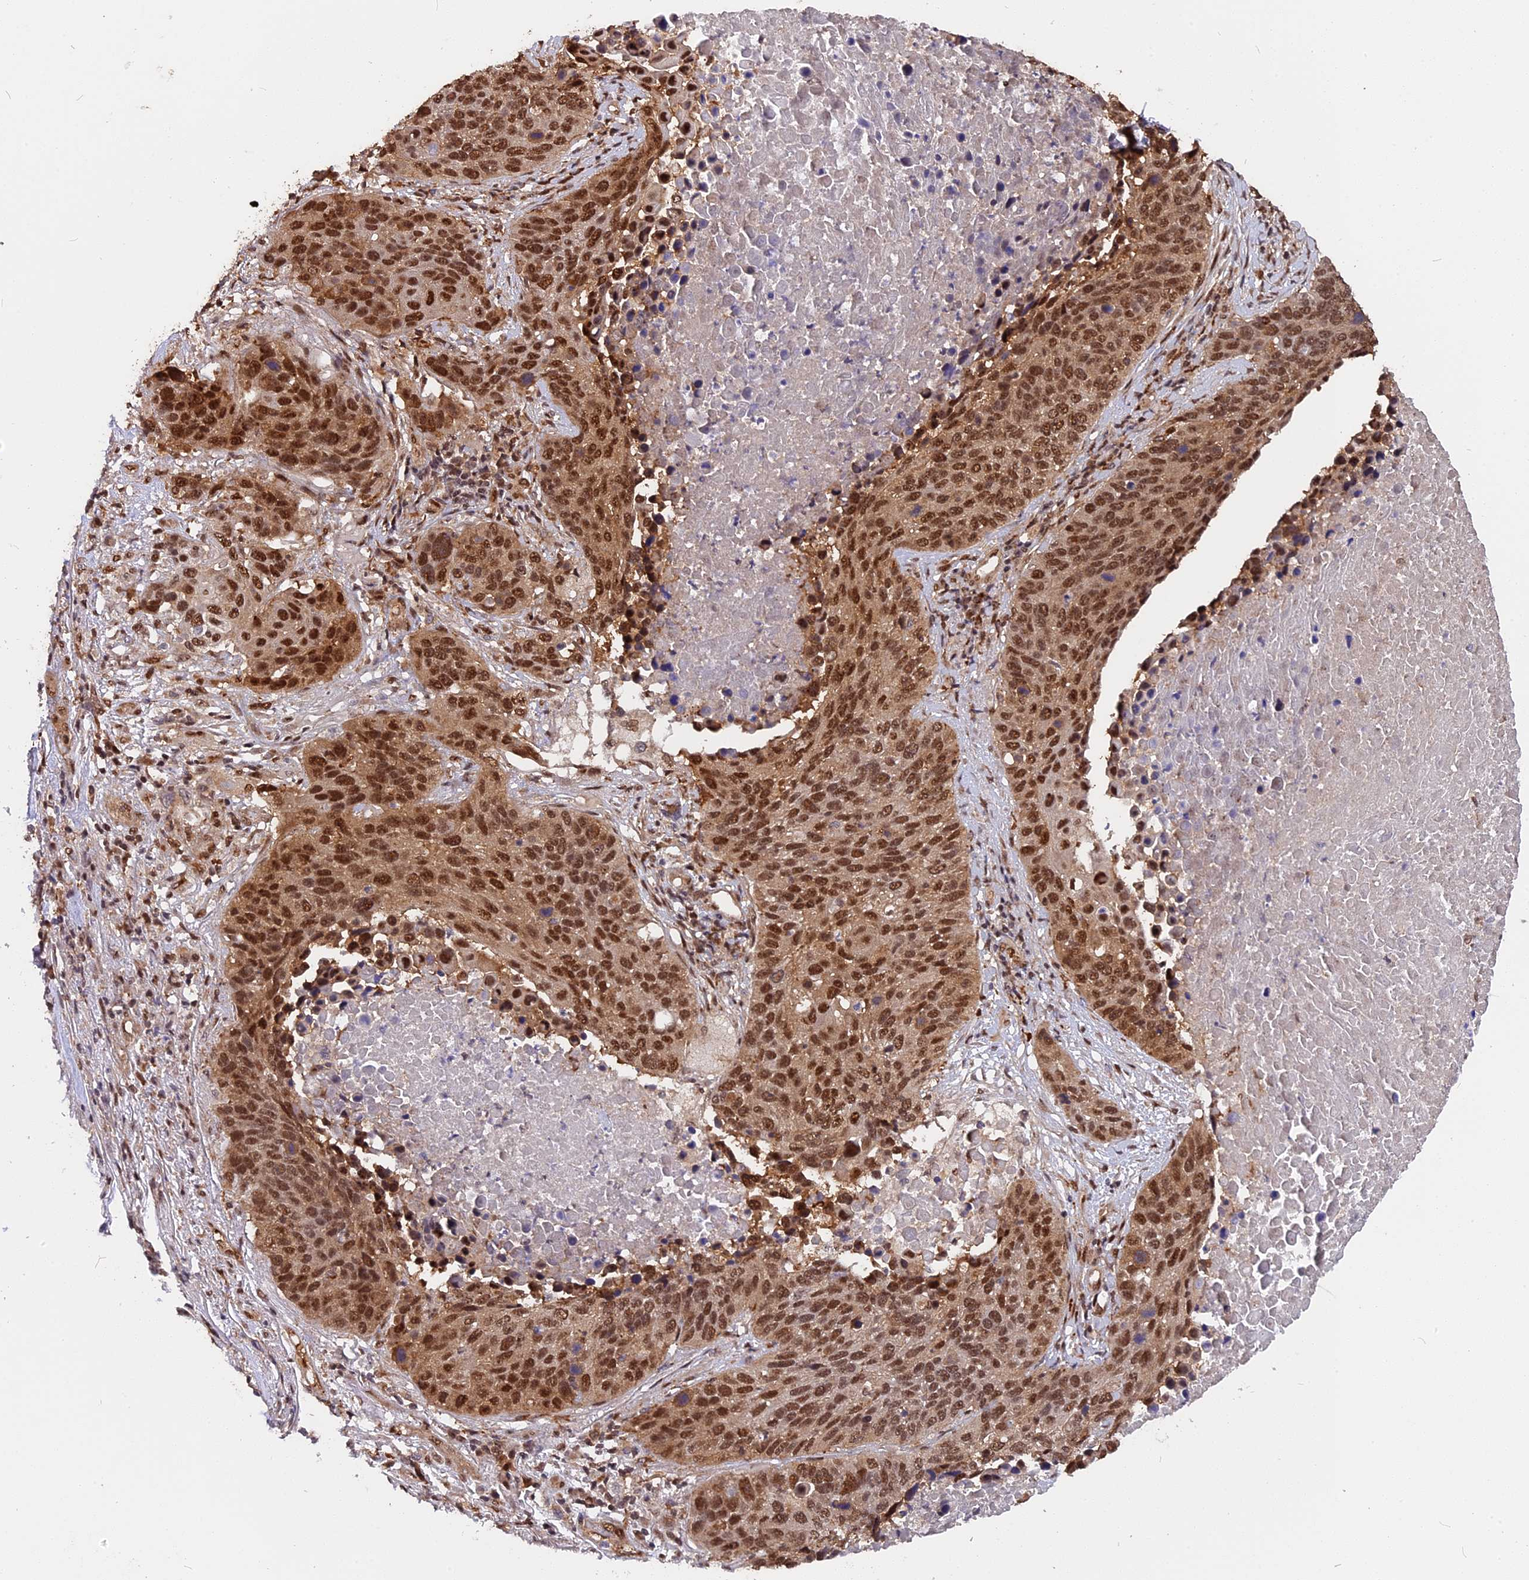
{"staining": {"intensity": "moderate", "quantity": ">75%", "location": "nuclear"}, "tissue": "lung cancer", "cell_type": "Tumor cells", "image_type": "cancer", "snomed": [{"axis": "morphology", "description": "Normal tissue, NOS"}, {"axis": "morphology", "description": "Squamous cell carcinoma, NOS"}, {"axis": "topography", "description": "Lymph node"}, {"axis": "topography", "description": "Lung"}], "caption": "Human lung squamous cell carcinoma stained for a protein (brown) displays moderate nuclear positive expression in about >75% of tumor cells.", "gene": "ADRM1", "patient": {"sex": "male", "age": 66}}